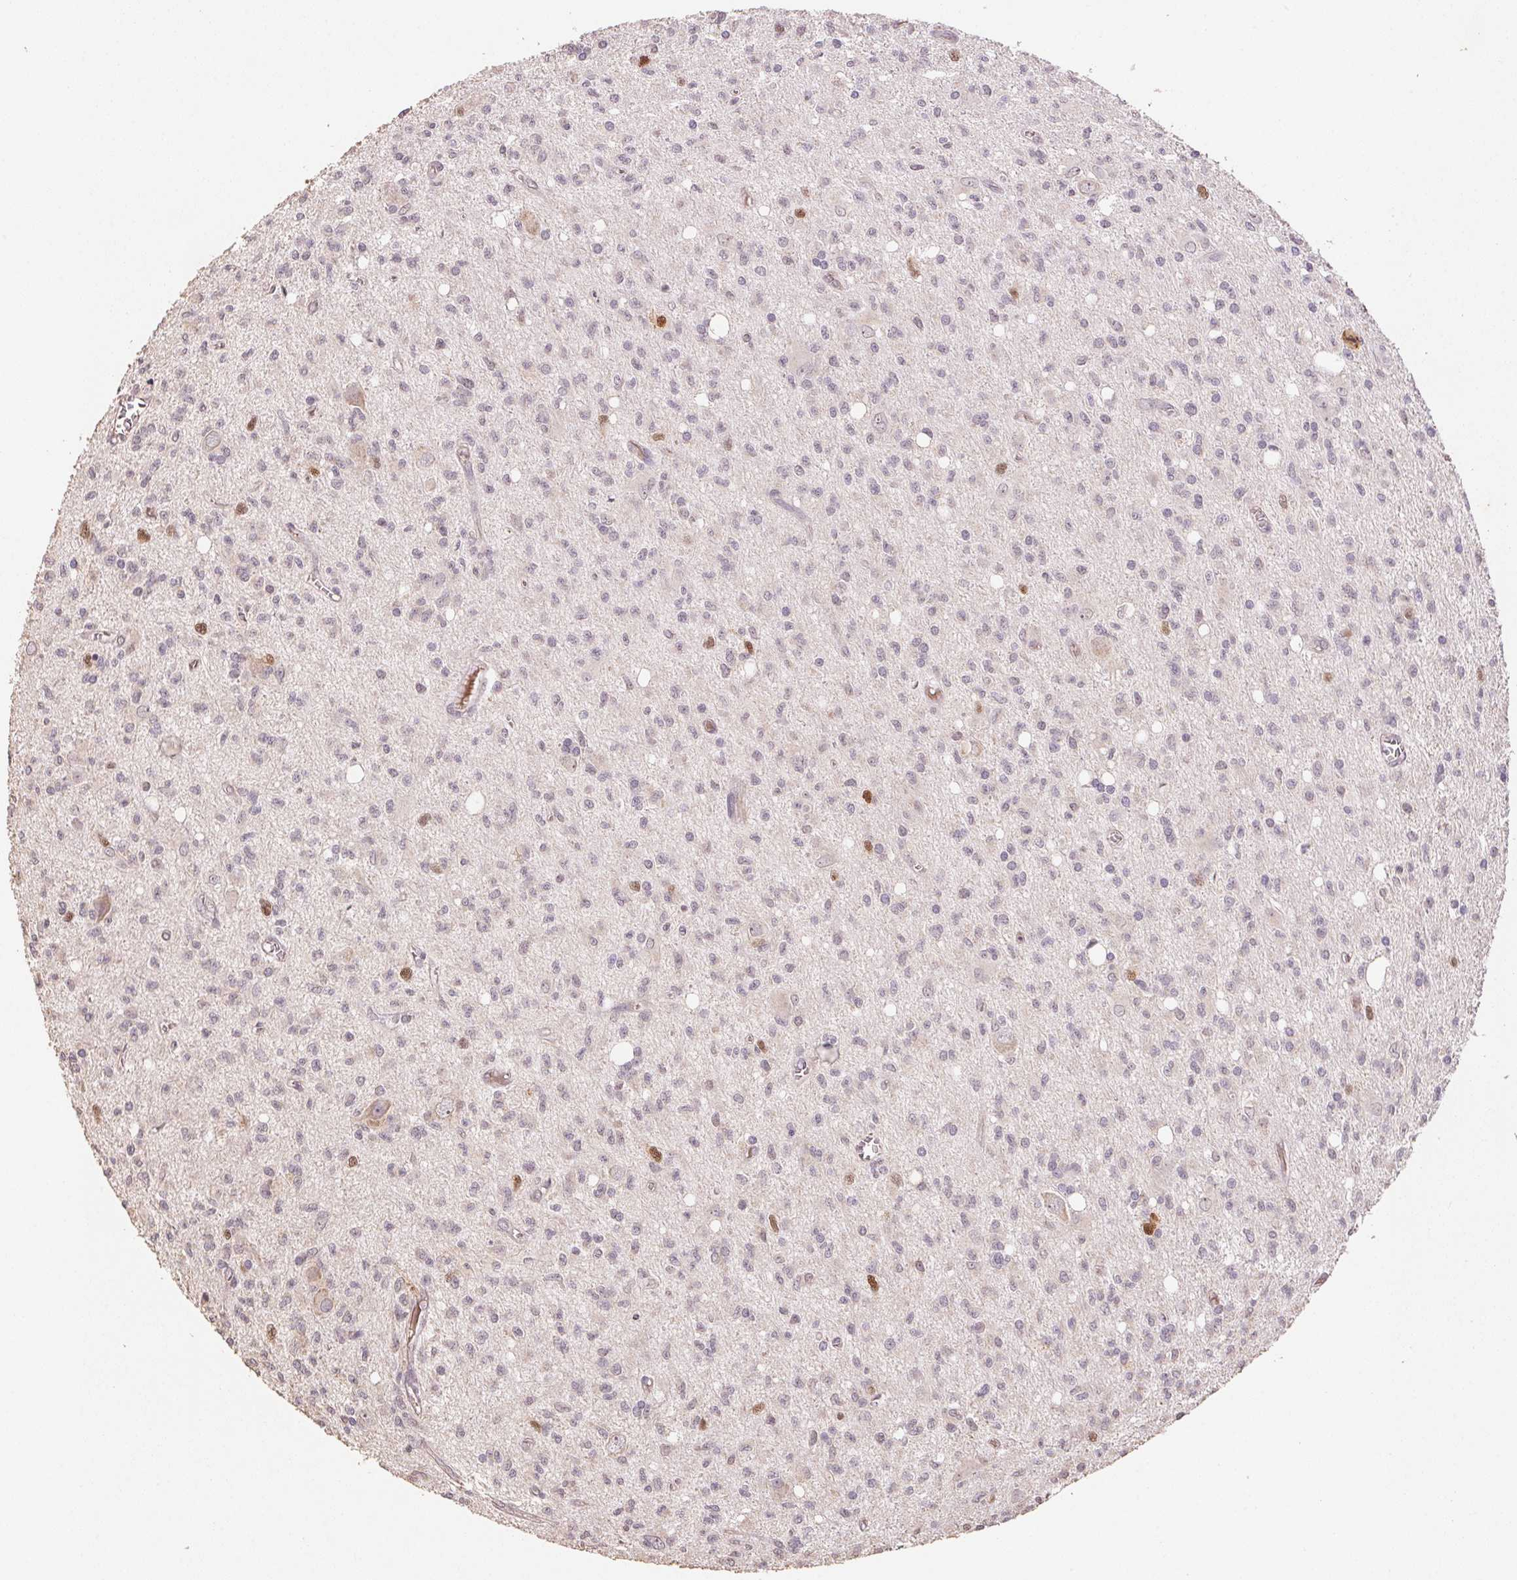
{"staining": {"intensity": "negative", "quantity": "none", "location": "none"}, "tissue": "glioma", "cell_type": "Tumor cells", "image_type": "cancer", "snomed": [{"axis": "morphology", "description": "Glioma, malignant, Low grade"}, {"axis": "topography", "description": "Brain"}], "caption": "Immunohistochemistry of human malignant glioma (low-grade) reveals no staining in tumor cells.", "gene": "CENPF", "patient": {"sex": "male", "age": 64}}